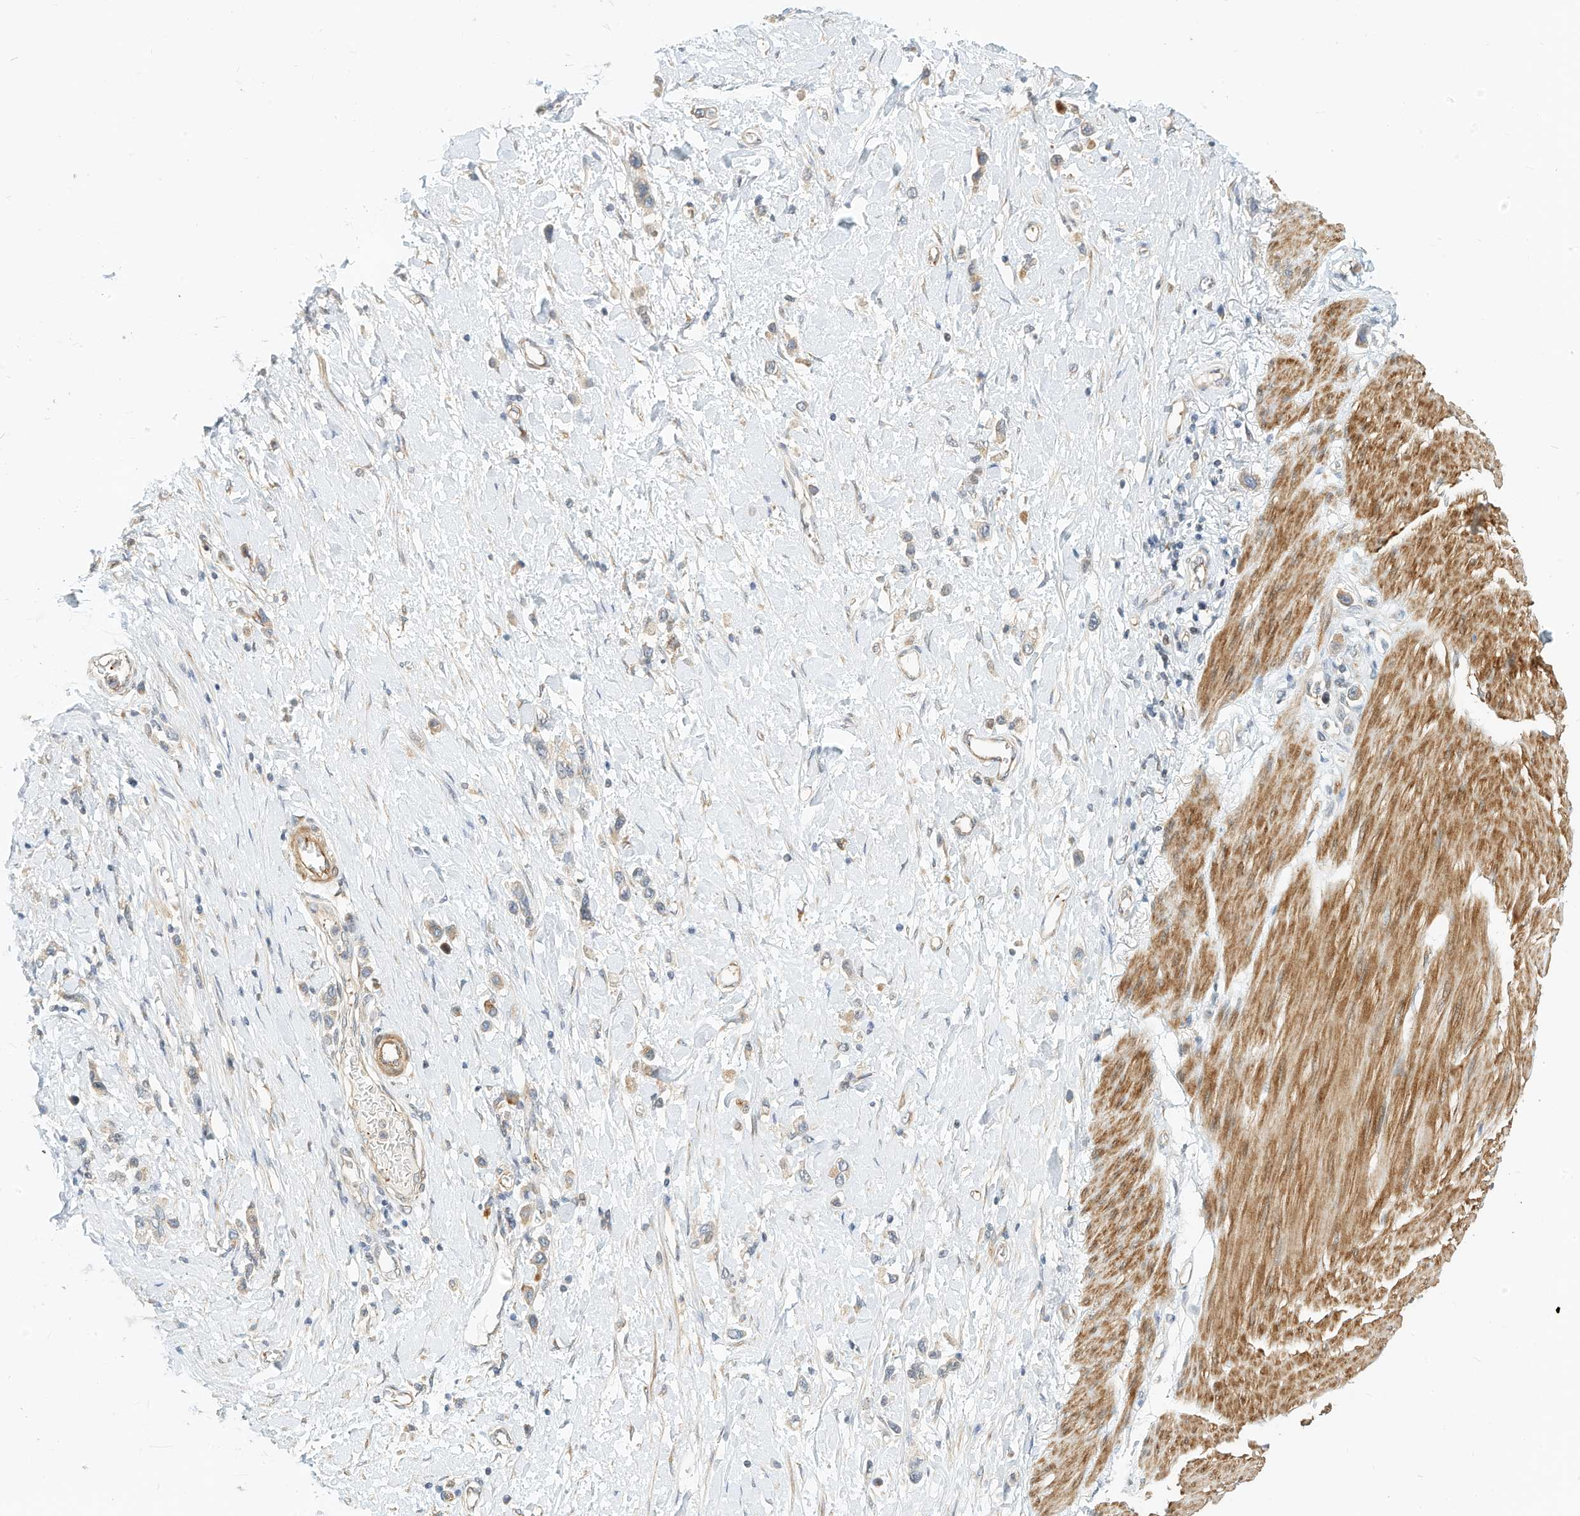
{"staining": {"intensity": "weak", "quantity": "<25%", "location": "cytoplasmic/membranous"}, "tissue": "stomach cancer", "cell_type": "Tumor cells", "image_type": "cancer", "snomed": [{"axis": "morphology", "description": "Adenocarcinoma, NOS"}, {"axis": "topography", "description": "Stomach"}], "caption": "There is no significant expression in tumor cells of stomach cancer (adenocarcinoma). The staining is performed using DAB (3,3'-diaminobenzidine) brown chromogen with nuclei counter-stained in using hematoxylin.", "gene": "OFD1", "patient": {"sex": "female", "age": 65}}